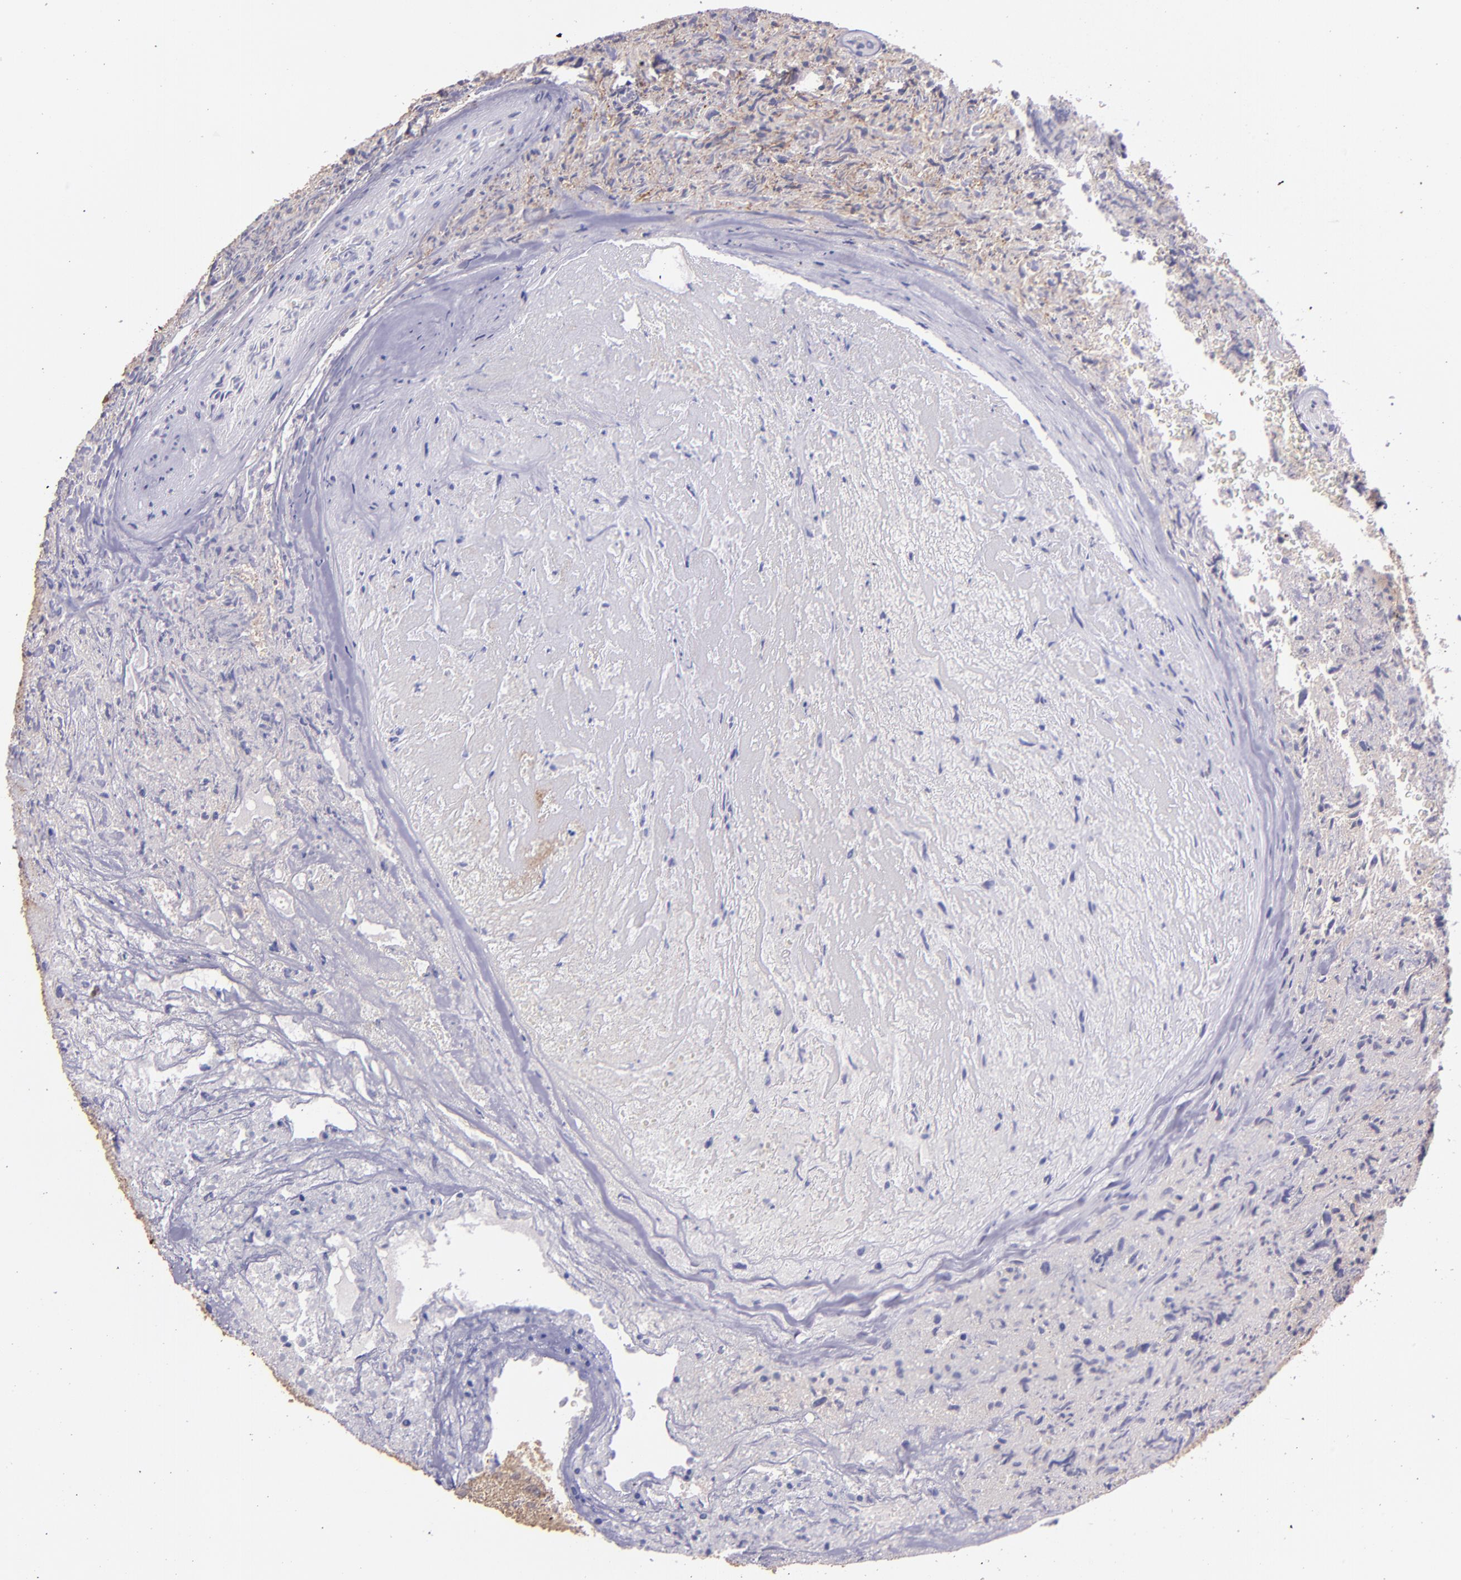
{"staining": {"intensity": "negative", "quantity": "none", "location": "none"}, "tissue": "glioma", "cell_type": "Tumor cells", "image_type": "cancer", "snomed": [{"axis": "morphology", "description": "Normal tissue, NOS"}, {"axis": "morphology", "description": "Glioma, malignant, High grade"}, {"axis": "topography", "description": "Cerebral cortex"}], "caption": "An image of human glioma is negative for staining in tumor cells. (Brightfield microscopy of DAB immunohistochemistry (IHC) at high magnification).", "gene": "PAPPA", "patient": {"sex": "male", "age": 75}}